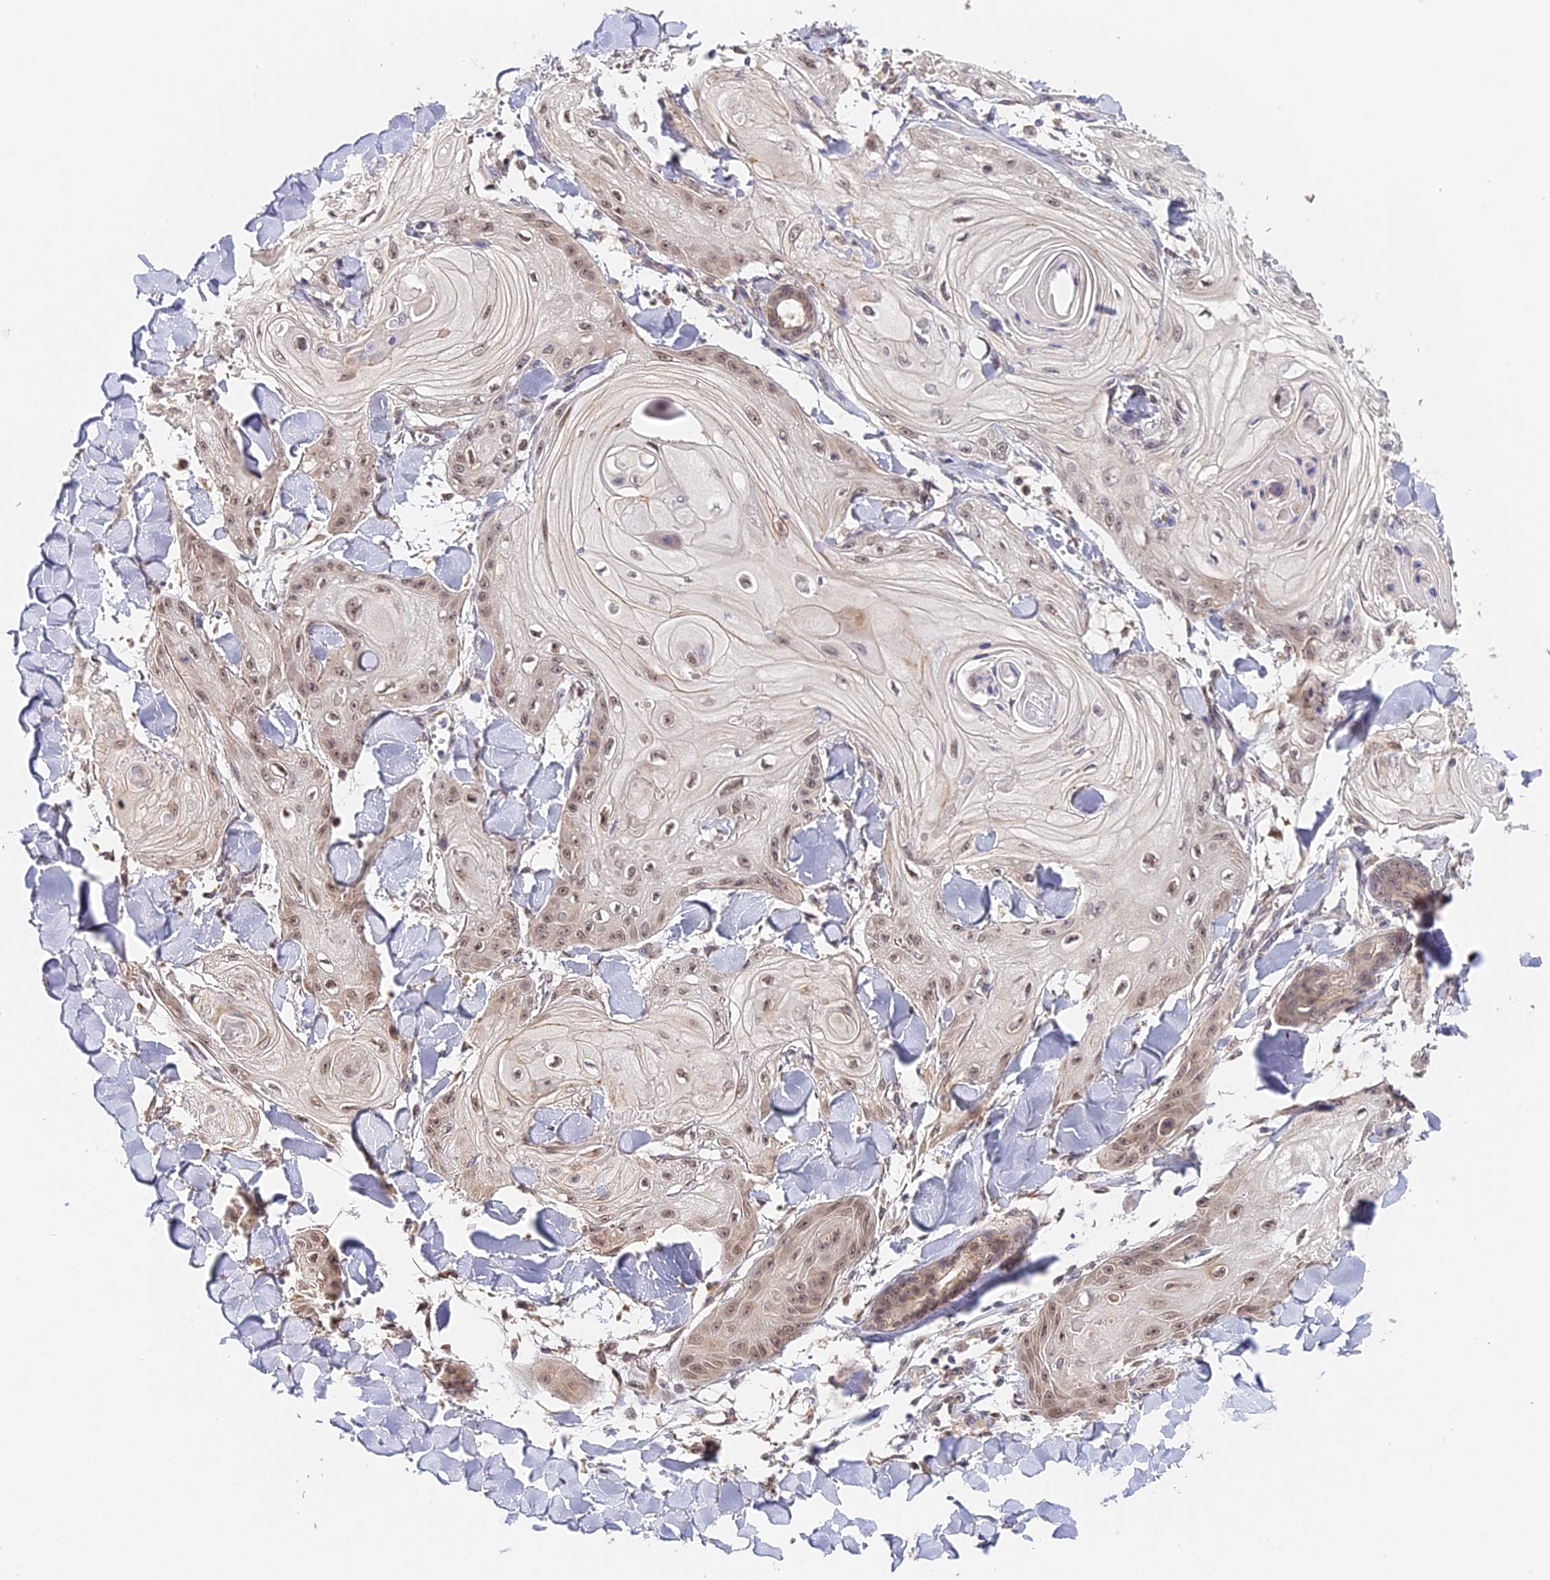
{"staining": {"intensity": "weak", "quantity": ">75%", "location": "nuclear"}, "tissue": "skin cancer", "cell_type": "Tumor cells", "image_type": "cancer", "snomed": [{"axis": "morphology", "description": "Squamous cell carcinoma, NOS"}, {"axis": "topography", "description": "Skin"}], "caption": "Human skin squamous cell carcinoma stained with a protein marker displays weak staining in tumor cells.", "gene": "IMPACT", "patient": {"sex": "male", "age": 74}}